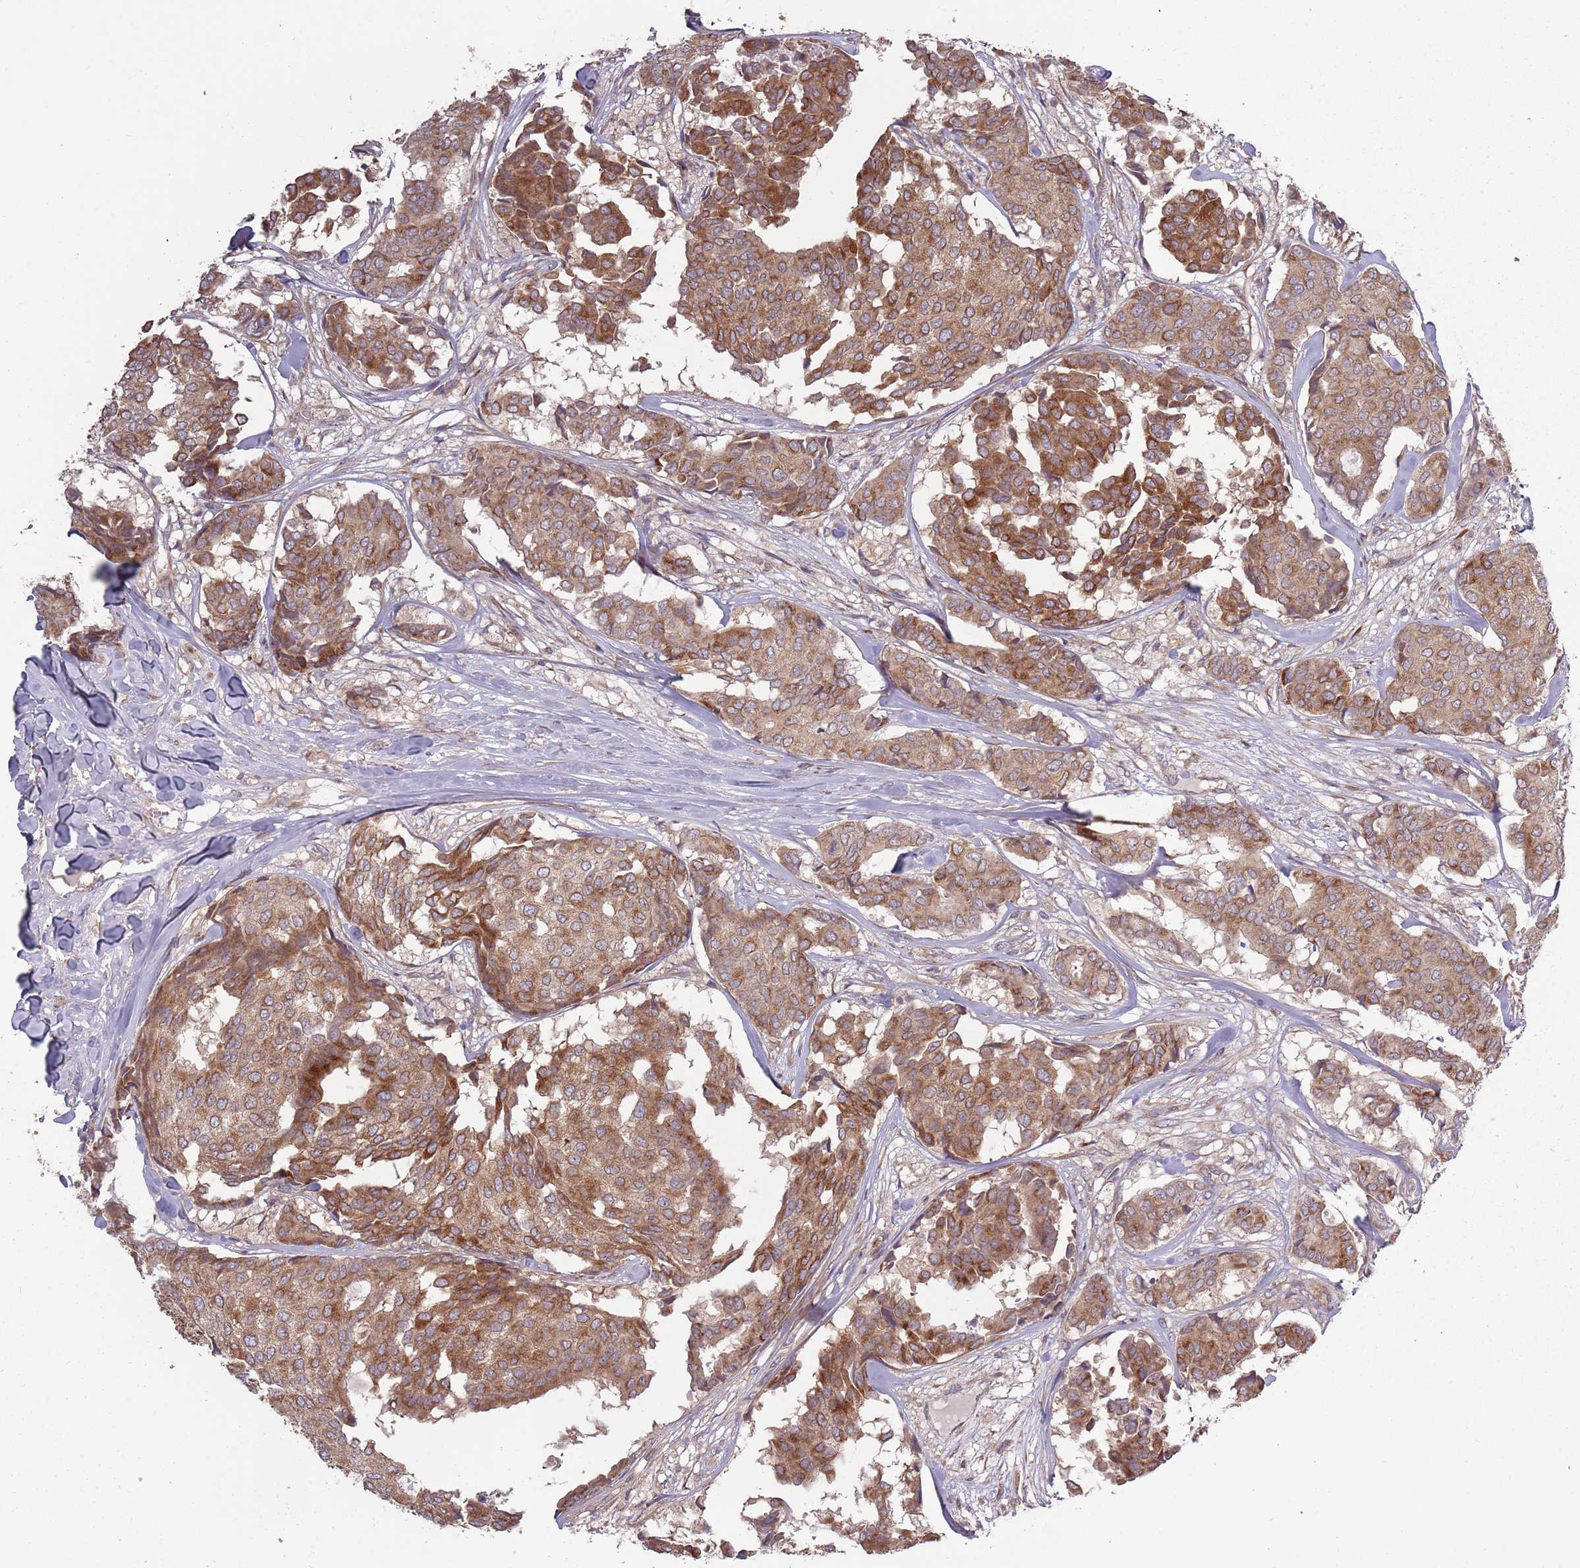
{"staining": {"intensity": "moderate", "quantity": ">75%", "location": "cytoplasmic/membranous"}, "tissue": "breast cancer", "cell_type": "Tumor cells", "image_type": "cancer", "snomed": [{"axis": "morphology", "description": "Duct carcinoma"}, {"axis": "topography", "description": "Breast"}], "caption": "Immunohistochemistry histopathology image of neoplastic tissue: human breast cancer (invasive ductal carcinoma) stained using IHC reveals medium levels of moderate protein expression localized specifically in the cytoplasmic/membranous of tumor cells, appearing as a cytoplasmic/membranous brown color.", "gene": "PLD6", "patient": {"sex": "female", "age": 75}}